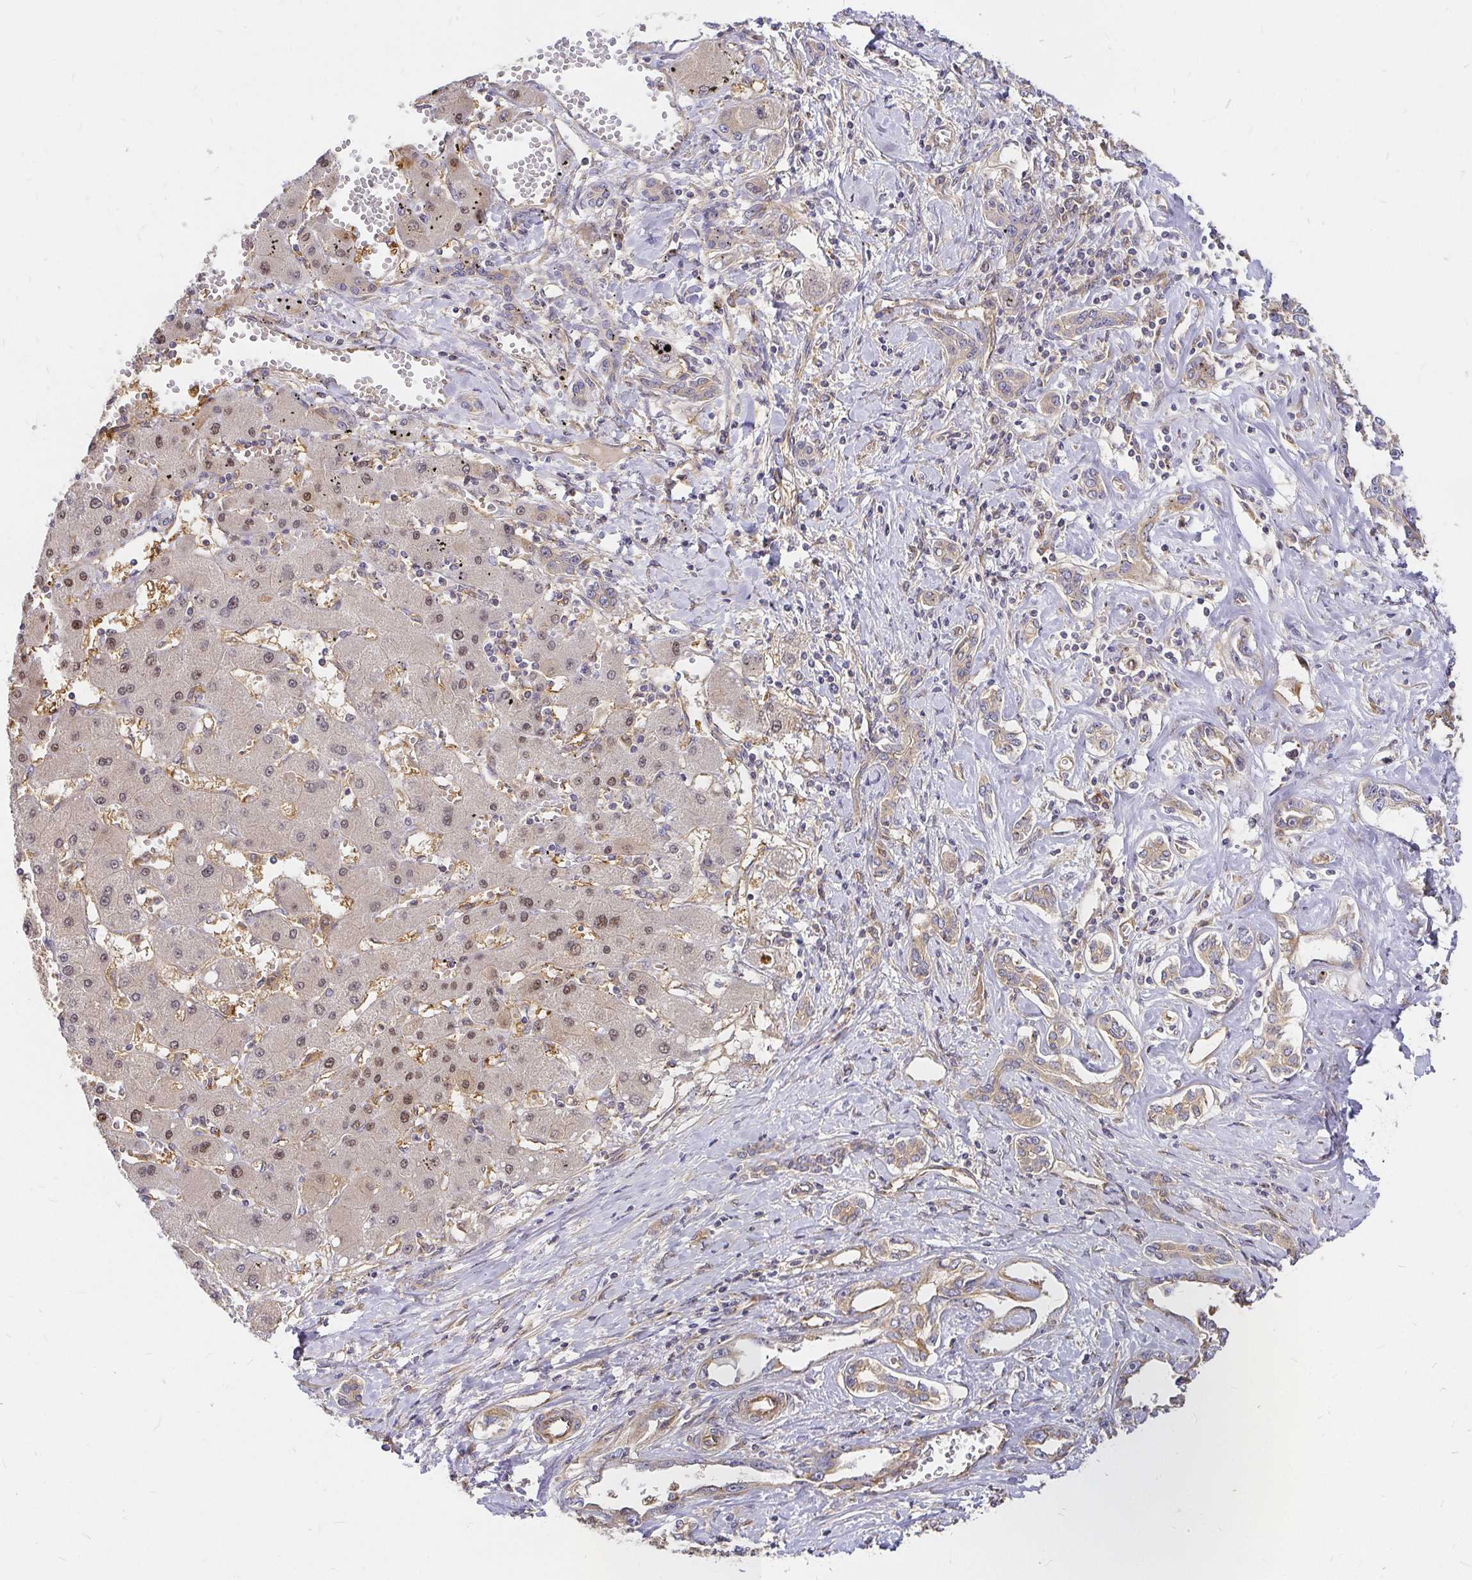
{"staining": {"intensity": "weak", "quantity": "25%-75%", "location": "cytoplasmic/membranous"}, "tissue": "liver cancer", "cell_type": "Tumor cells", "image_type": "cancer", "snomed": [{"axis": "morphology", "description": "Cholangiocarcinoma"}, {"axis": "topography", "description": "Liver"}], "caption": "A brown stain highlights weak cytoplasmic/membranous positivity of a protein in human liver cholangiocarcinoma tumor cells.", "gene": "KIF5B", "patient": {"sex": "male", "age": 59}}